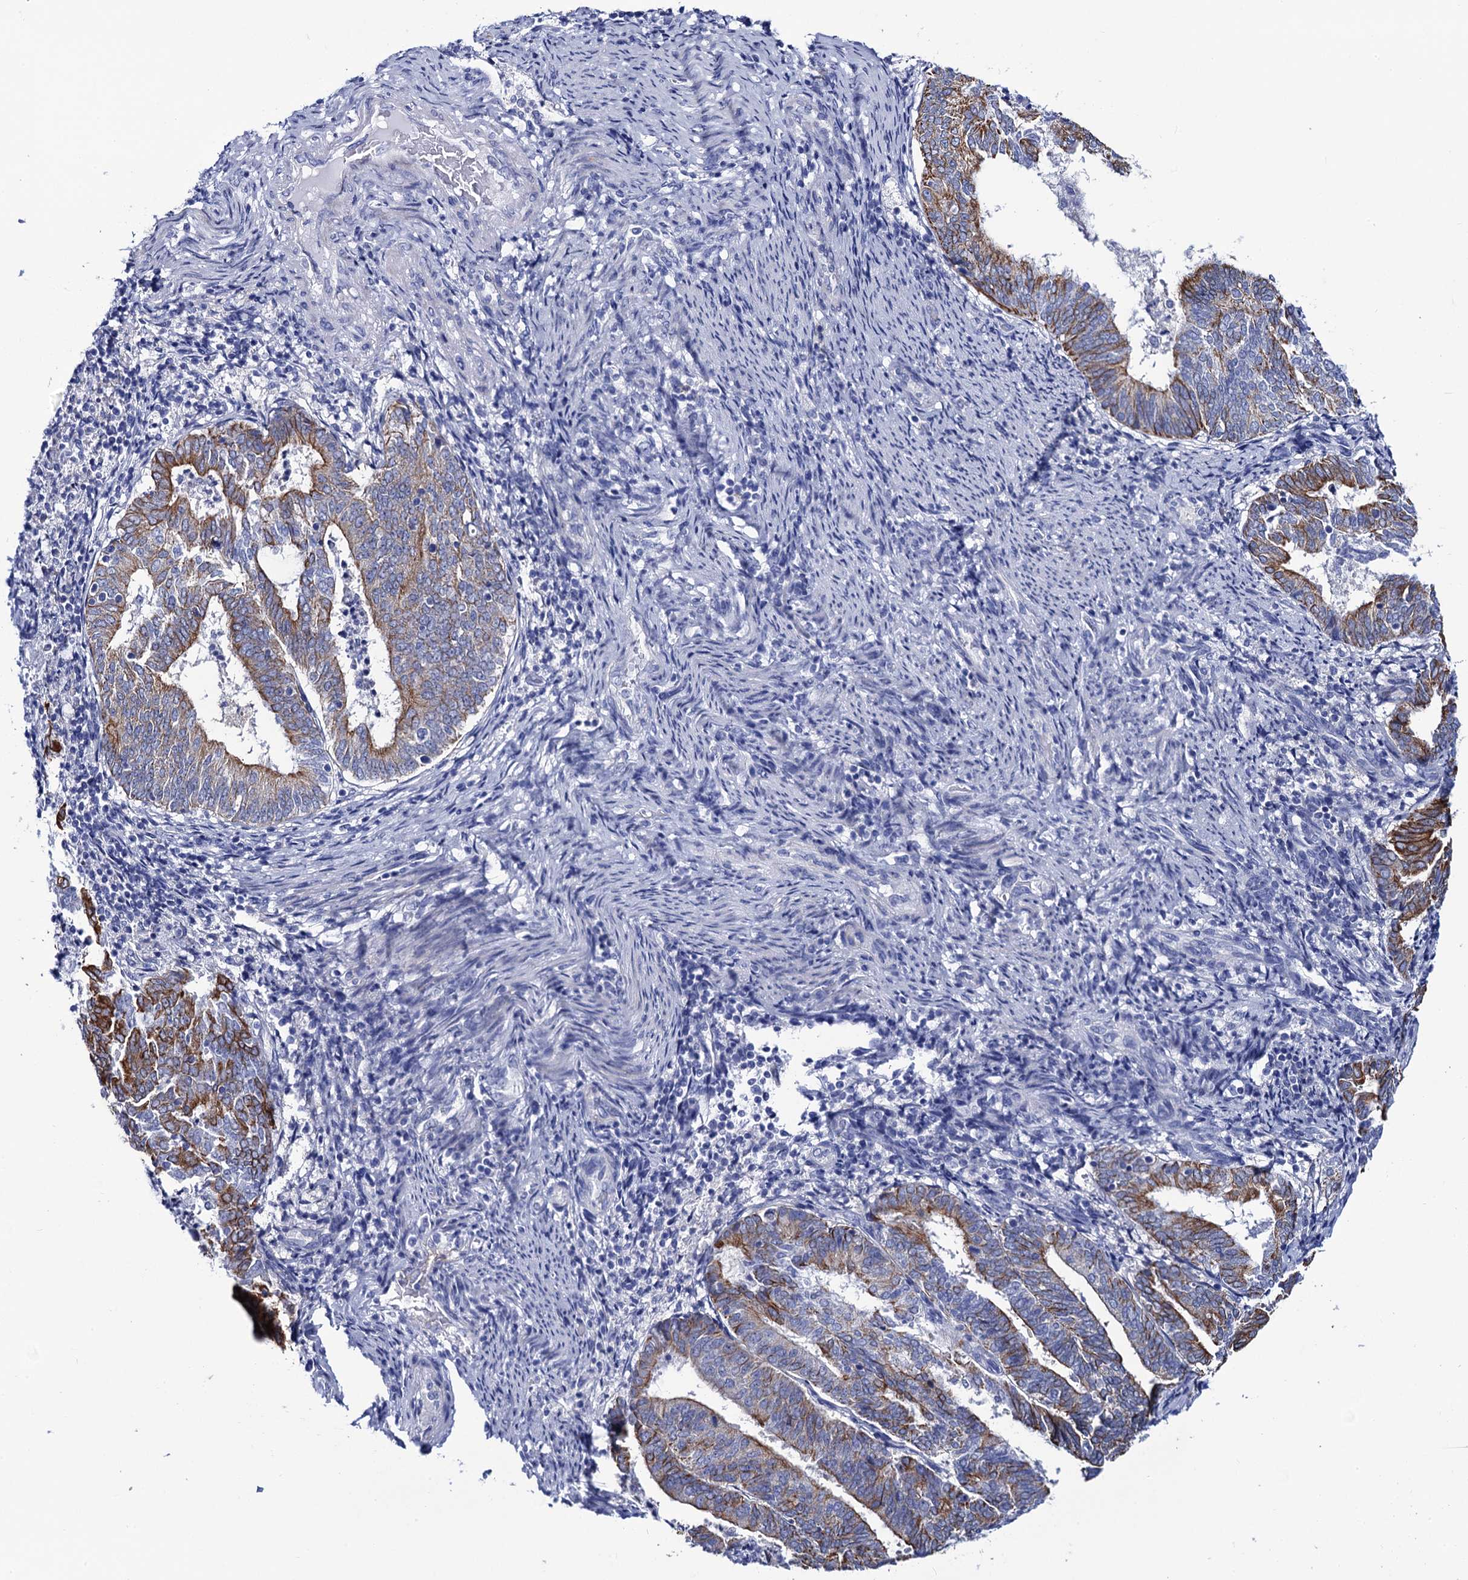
{"staining": {"intensity": "moderate", "quantity": "25%-75%", "location": "cytoplasmic/membranous"}, "tissue": "endometrial cancer", "cell_type": "Tumor cells", "image_type": "cancer", "snomed": [{"axis": "morphology", "description": "Adenocarcinoma, NOS"}, {"axis": "topography", "description": "Endometrium"}], "caption": "Endometrial adenocarcinoma stained with a protein marker exhibits moderate staining in tumor cells.", "gene": "RAB3IP", "patient": {"sex": "female", "age": 80}}